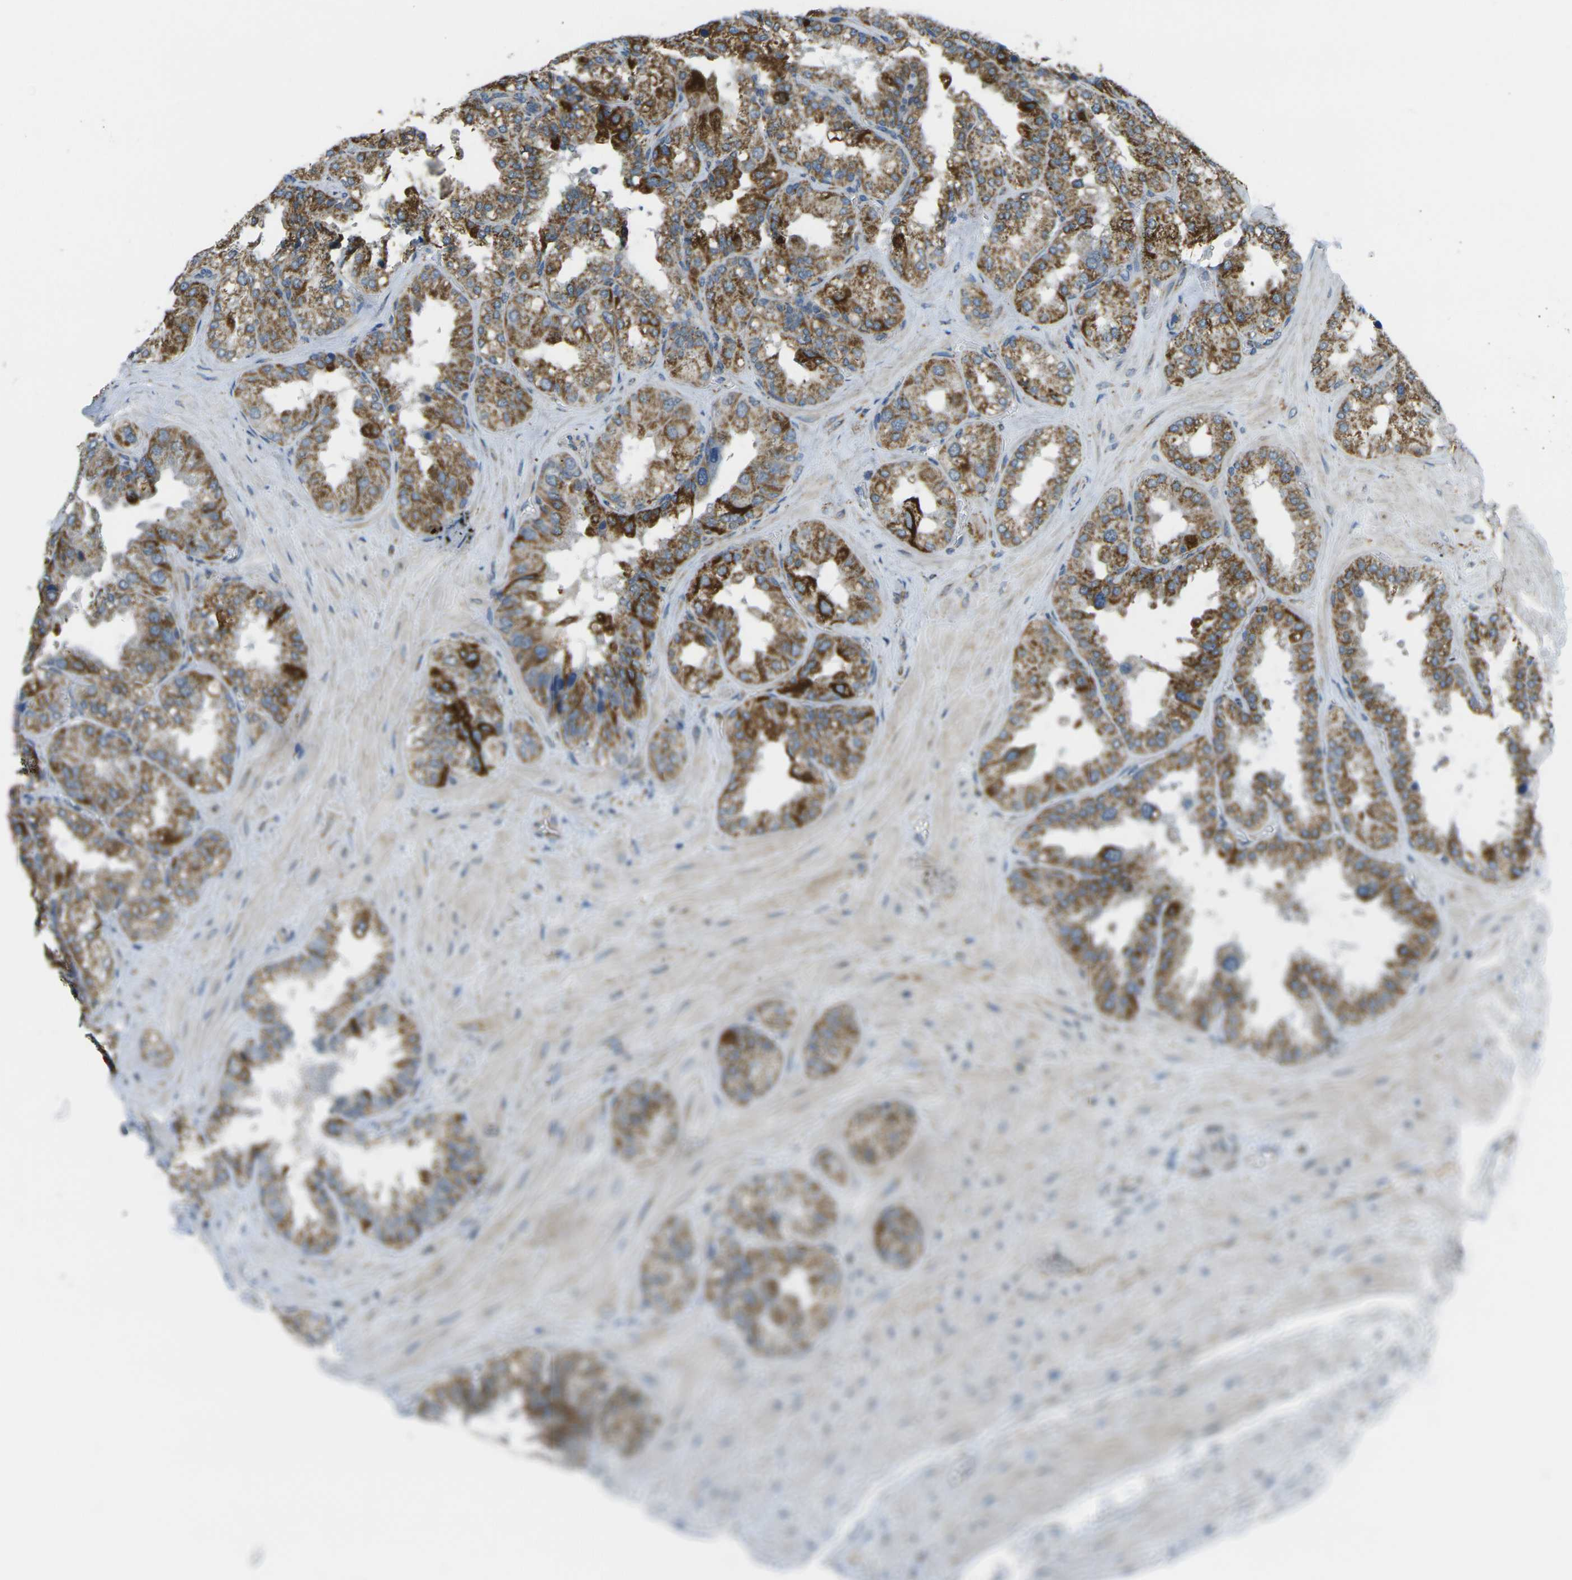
{"staining": {"intensity": "moderate", "quantity": ">75%", "location": "cytoplasmic/membranous"}, "tissue": "seminal vesicle", "cell_type": "Glandular cells", "image_type": "normal", "snomed": [{"axis": "morphology", "description": "Normal tissue, NOS"}, {"axis": "topography", "description": "Prostate"}, {"axis": "topography", "description": "Seminal veicle"}], "caption": "High-magnification brightfield microscopy of unremarkable seminal vesicle stained with DAB (brown) and counterstained with hematoxylin (blue). glandular cells exhibit moderate cytoplasmic/membranous staining is seen in about>75% of cells. The protein is shown in brown color, while the nuclei are stained blue.", "gene": "CYB5R1", "patient": {"sex": "male", "age": 51}}